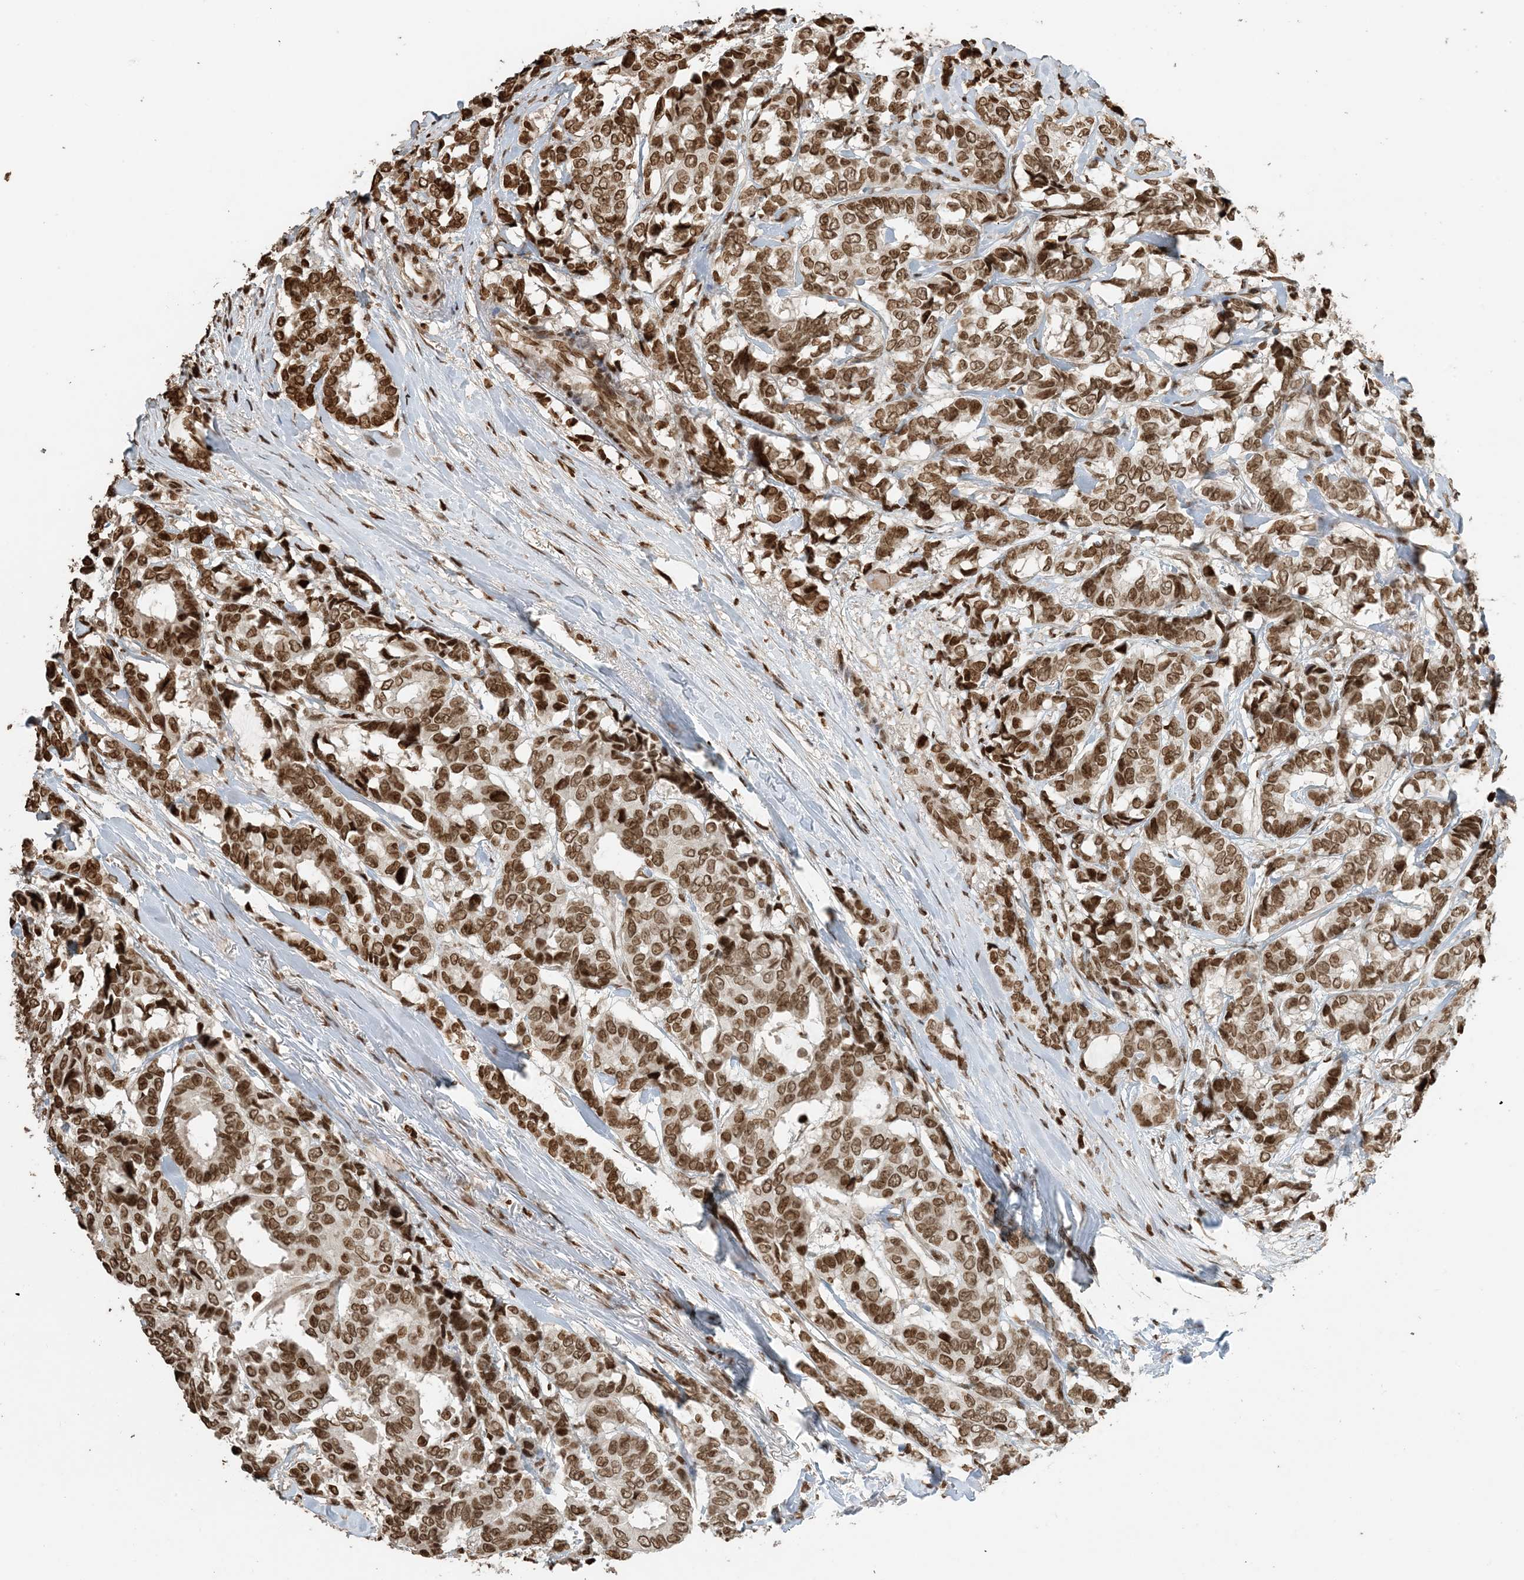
{"staining": {"intensity": "moderate", "quantity": ">75%", "location": "nuclear"}, "tissue": "breast cancer", "cell_type": "Tumor cells", "image_type": "cancer", "snomed": [{"axis": "morphology", "description": "Duct carcinoma"}, {"axis": "topography", "description": "Breast"}], "caption": "Breast cancer (intraductal carcinoma) was stained to show a protein in brown. There is medium levels of moderate nuclear positivity in about >75% of tumor cells. The protein of interest is stained brown, and the nuclei are stained in blue (DAB IHC with brightfield microscopy, high magnification).", "gene": "H3-3B", "patient": {"sex": "female", "age": 87}}